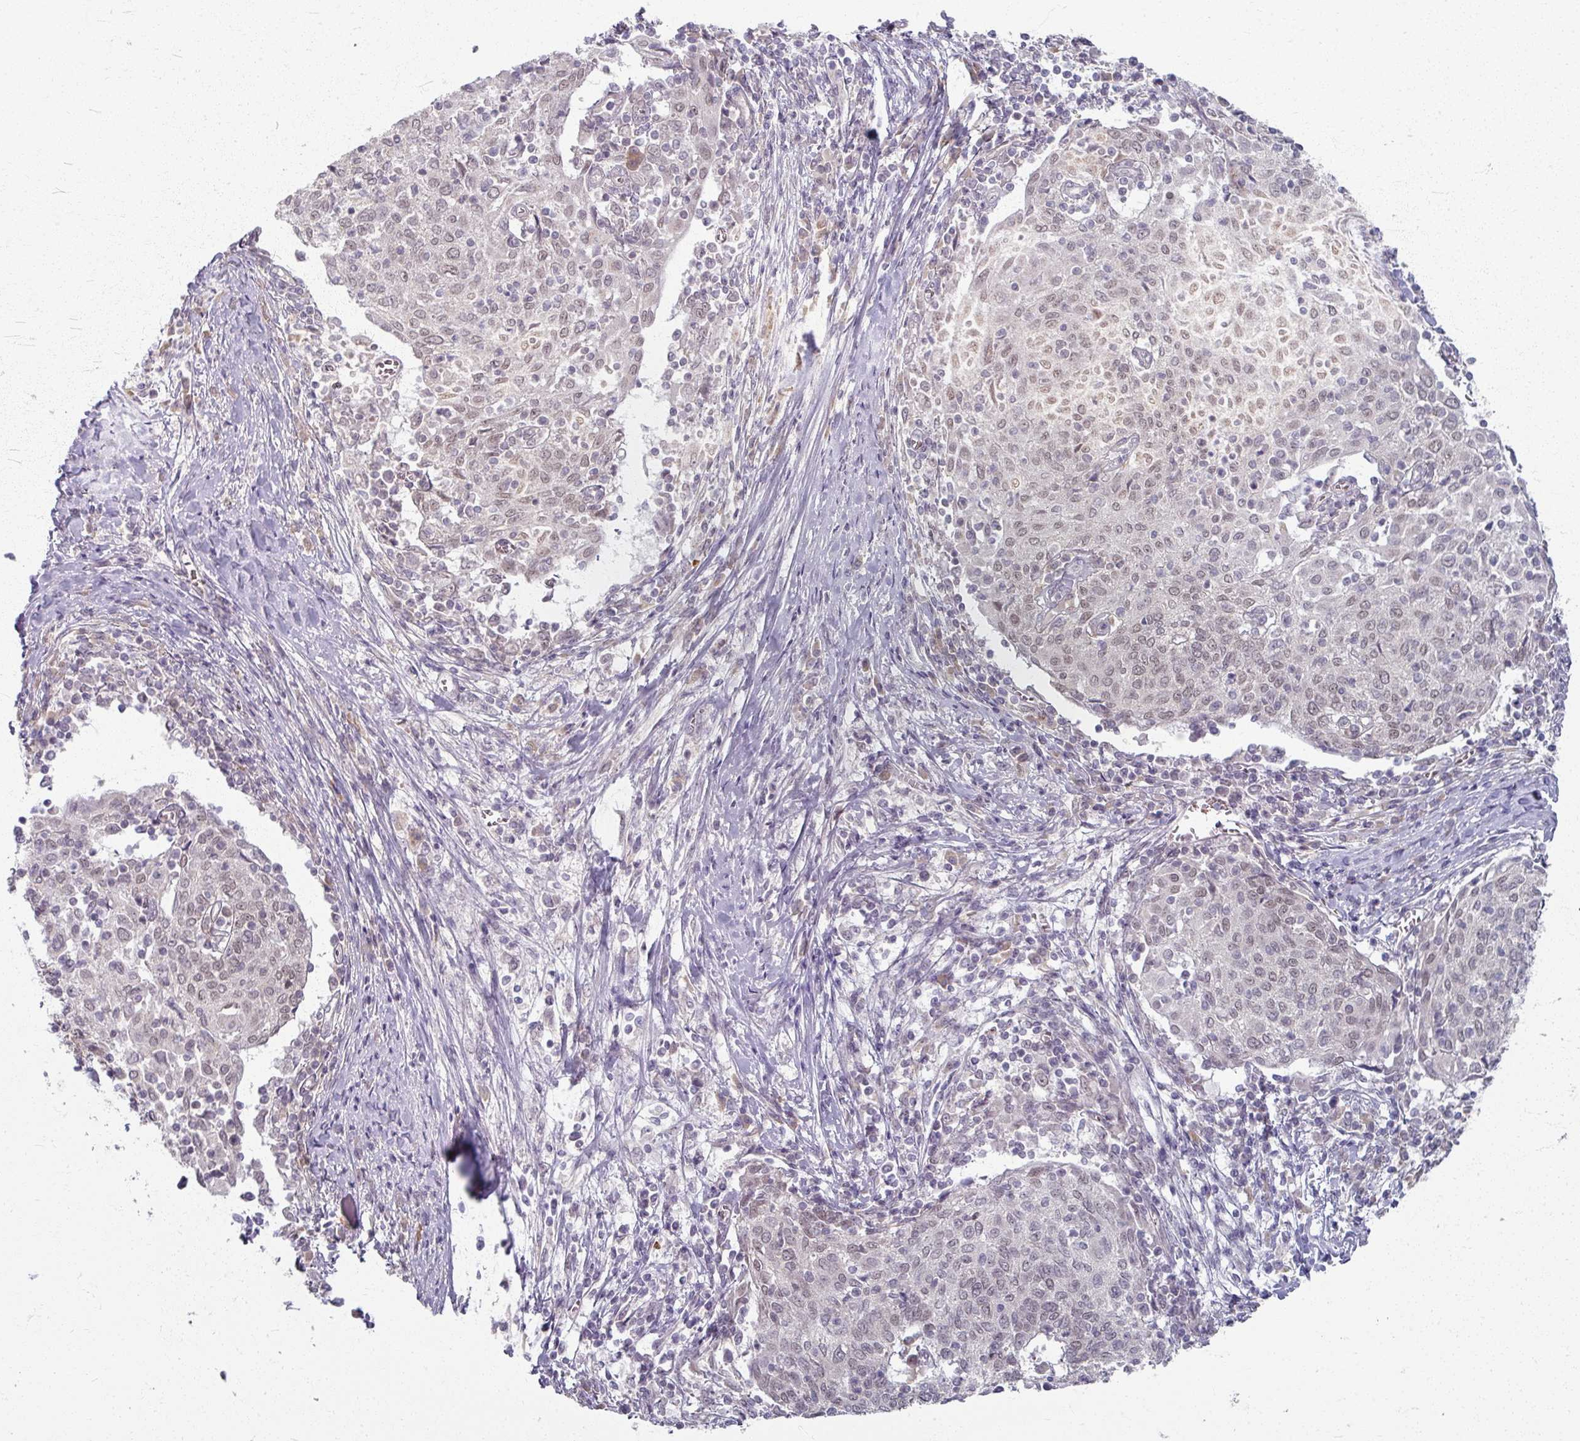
{"staining": {"intensity": "weak", "quantity": "<25%", "location": "nuclear"}, "tissue": "cervical cancer", "cell_type": "Tumor cells", "image_type": "cancer", "snomed": [{"axis": "morphology", "description": "Squamous cell carcinoma, NOS"}, {"axis": "topography", "description": "Cervix"}], "caption": "Tumor cells are negative for protein expression in human squamous cell carcinoma (cervical).", "gene": "KMT5C", "patient": {"sex": "female", "age": 52}}